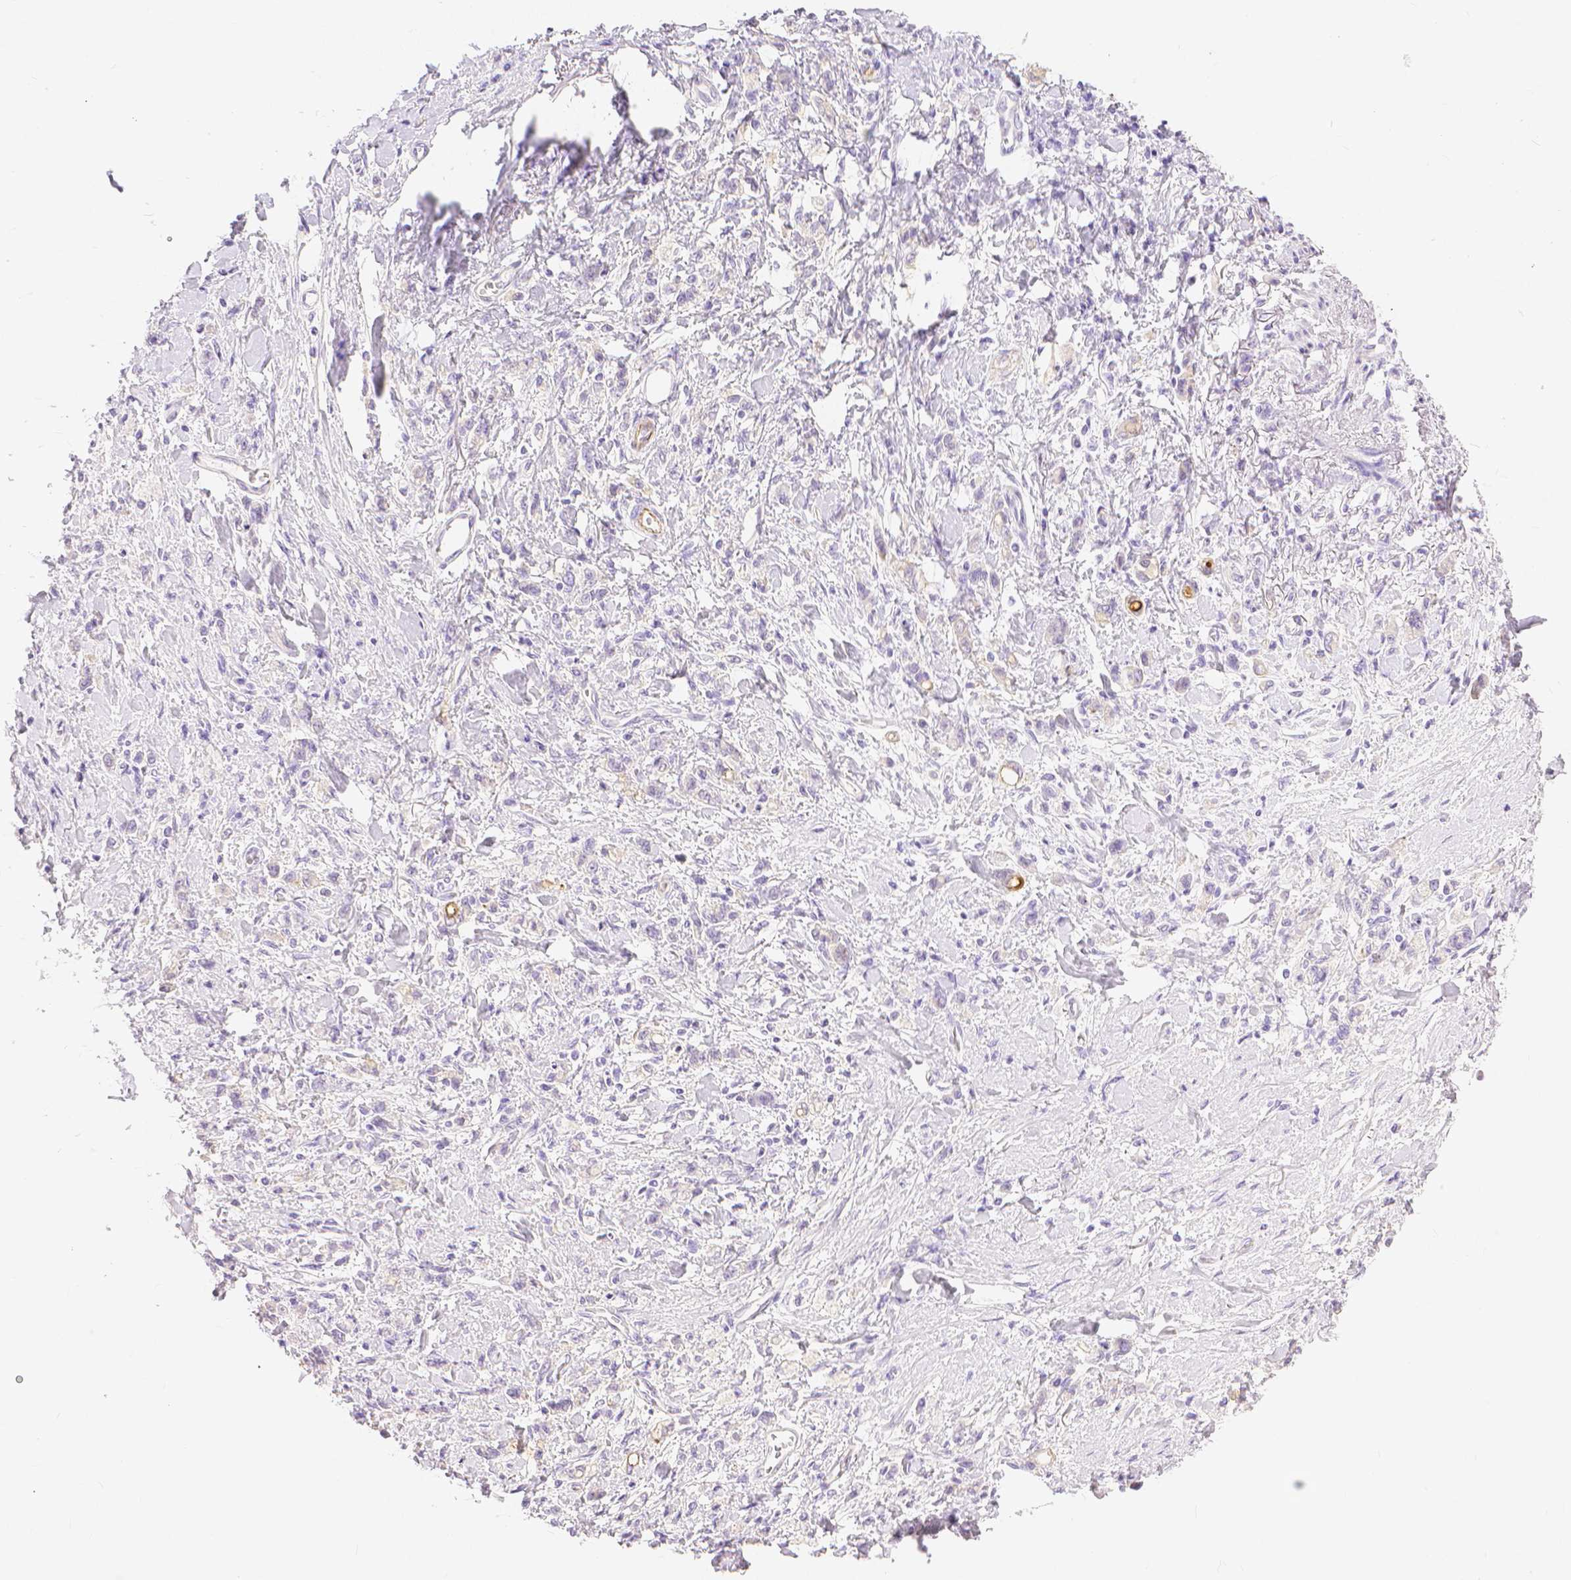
{"staining": {"intensity": "negative", "quantity": "none", "location": "none"}, "tissue": "stomach cancer", "cell_type": "Tumor cells", "image_type": "cancer", "snomed": [{"axis": "morphology", "description": "Adenocarcinoma, NOS"}, {"axis": "topography", "description": "Stomach"}], "caption": "Immunohistochemical staining of human adenocarcinoma (stomach) displays no significant staining in tumor cells.", "gene": "SLC27A5", "patient": {"sex": "male", "age": 77}}